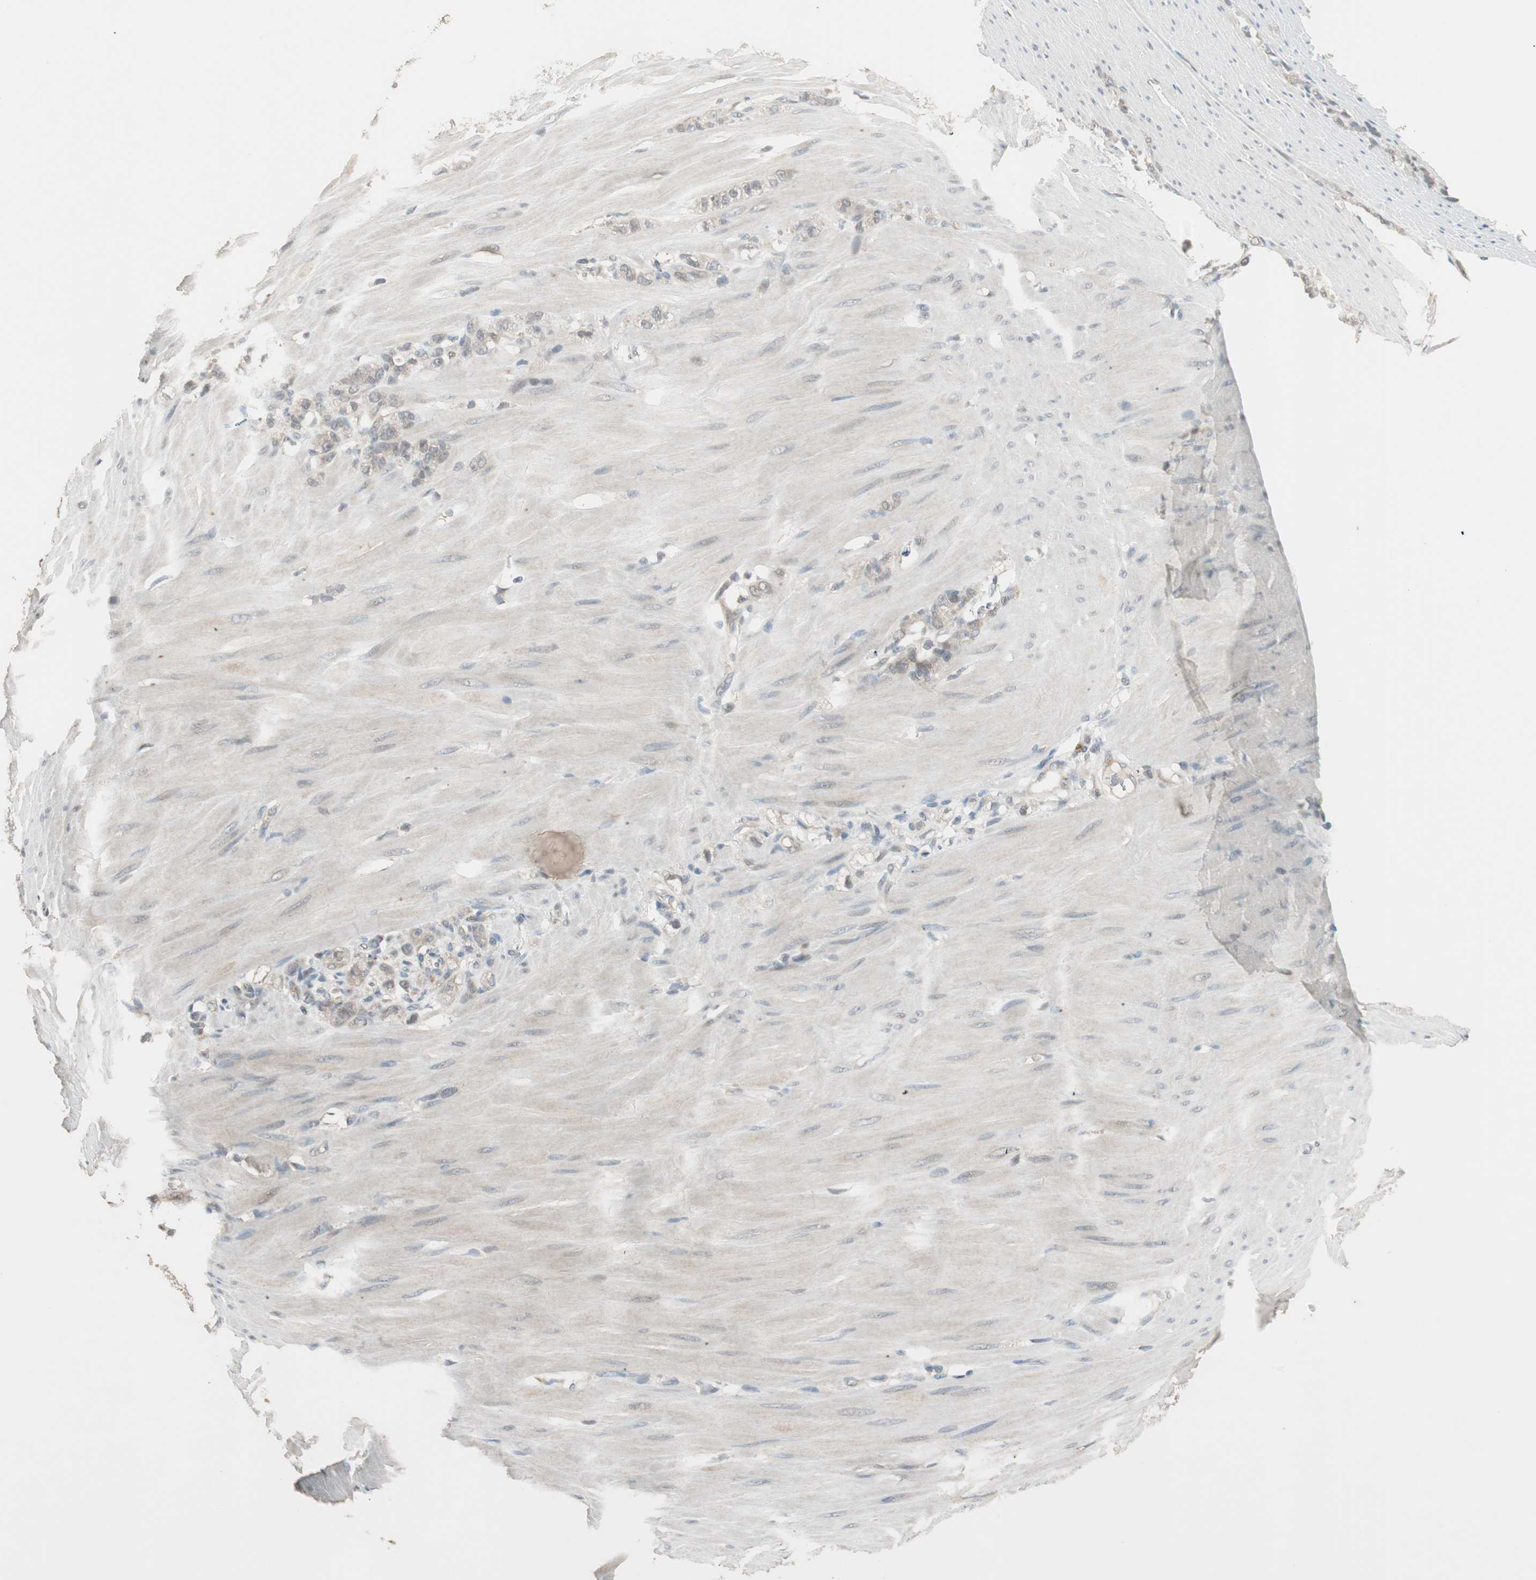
{"staining": {"intensity": "weak", "quantity": "<25%", "location": "cytoplasmic/membranous"}, "tissue": "stomach cancer", "cell_type": "Tumor cells", "image_type": "cancer", "snomed": [{"axis": "morphology", "description": "Adenocarcinoma, NOS"}, {"axis": "topography", "description": "Stomach"}], "caption": "An image of human stomach cancer is negative for staining in tumor cells.", "gene": "USP5", "patient": {"sex": "male", "age": 82}}